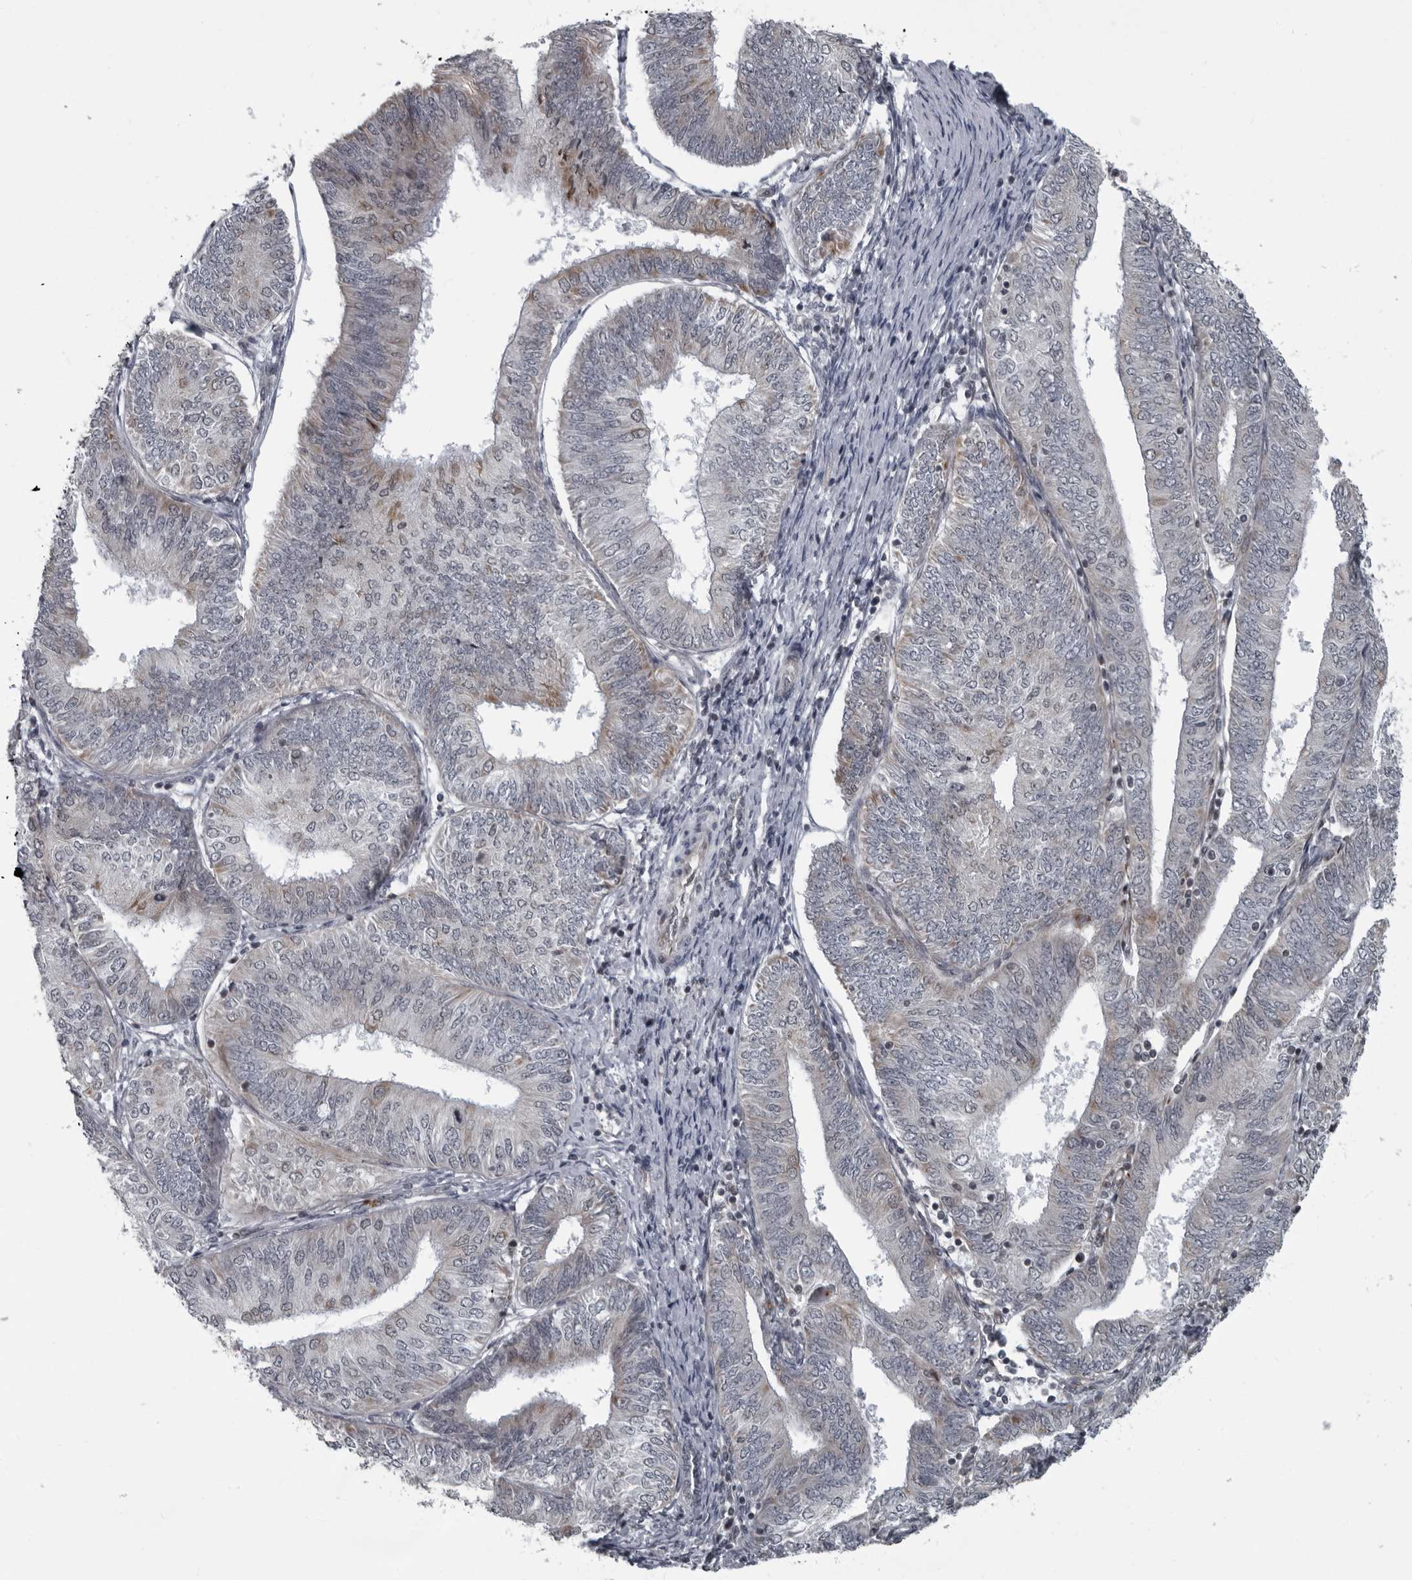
{"staining": {"intensity": "weak", "quantity": "<25%", "location": "cytoplasmic/membranous"}, "tissue": "endometrial cancer", "cell_type": "Tumor cells", "image_type": "cancer", "snomed": [{"axis": "morphology", "description": "Adenocarcinoma, NOS"}, {"axis": "topography", "description": "Endometrium"}], "caption": "An IHC micrograph of adenocarcinoma (endometrial) is shown. There is no staining in tumor cells of adenocarcinoma (endometrial). (Brightfield microscopy of DAB (3,3'-diaminobenzidine) IHC at high magnification).", "gene": "RTCA", "patient": {"sex": "female", "age": 58}}